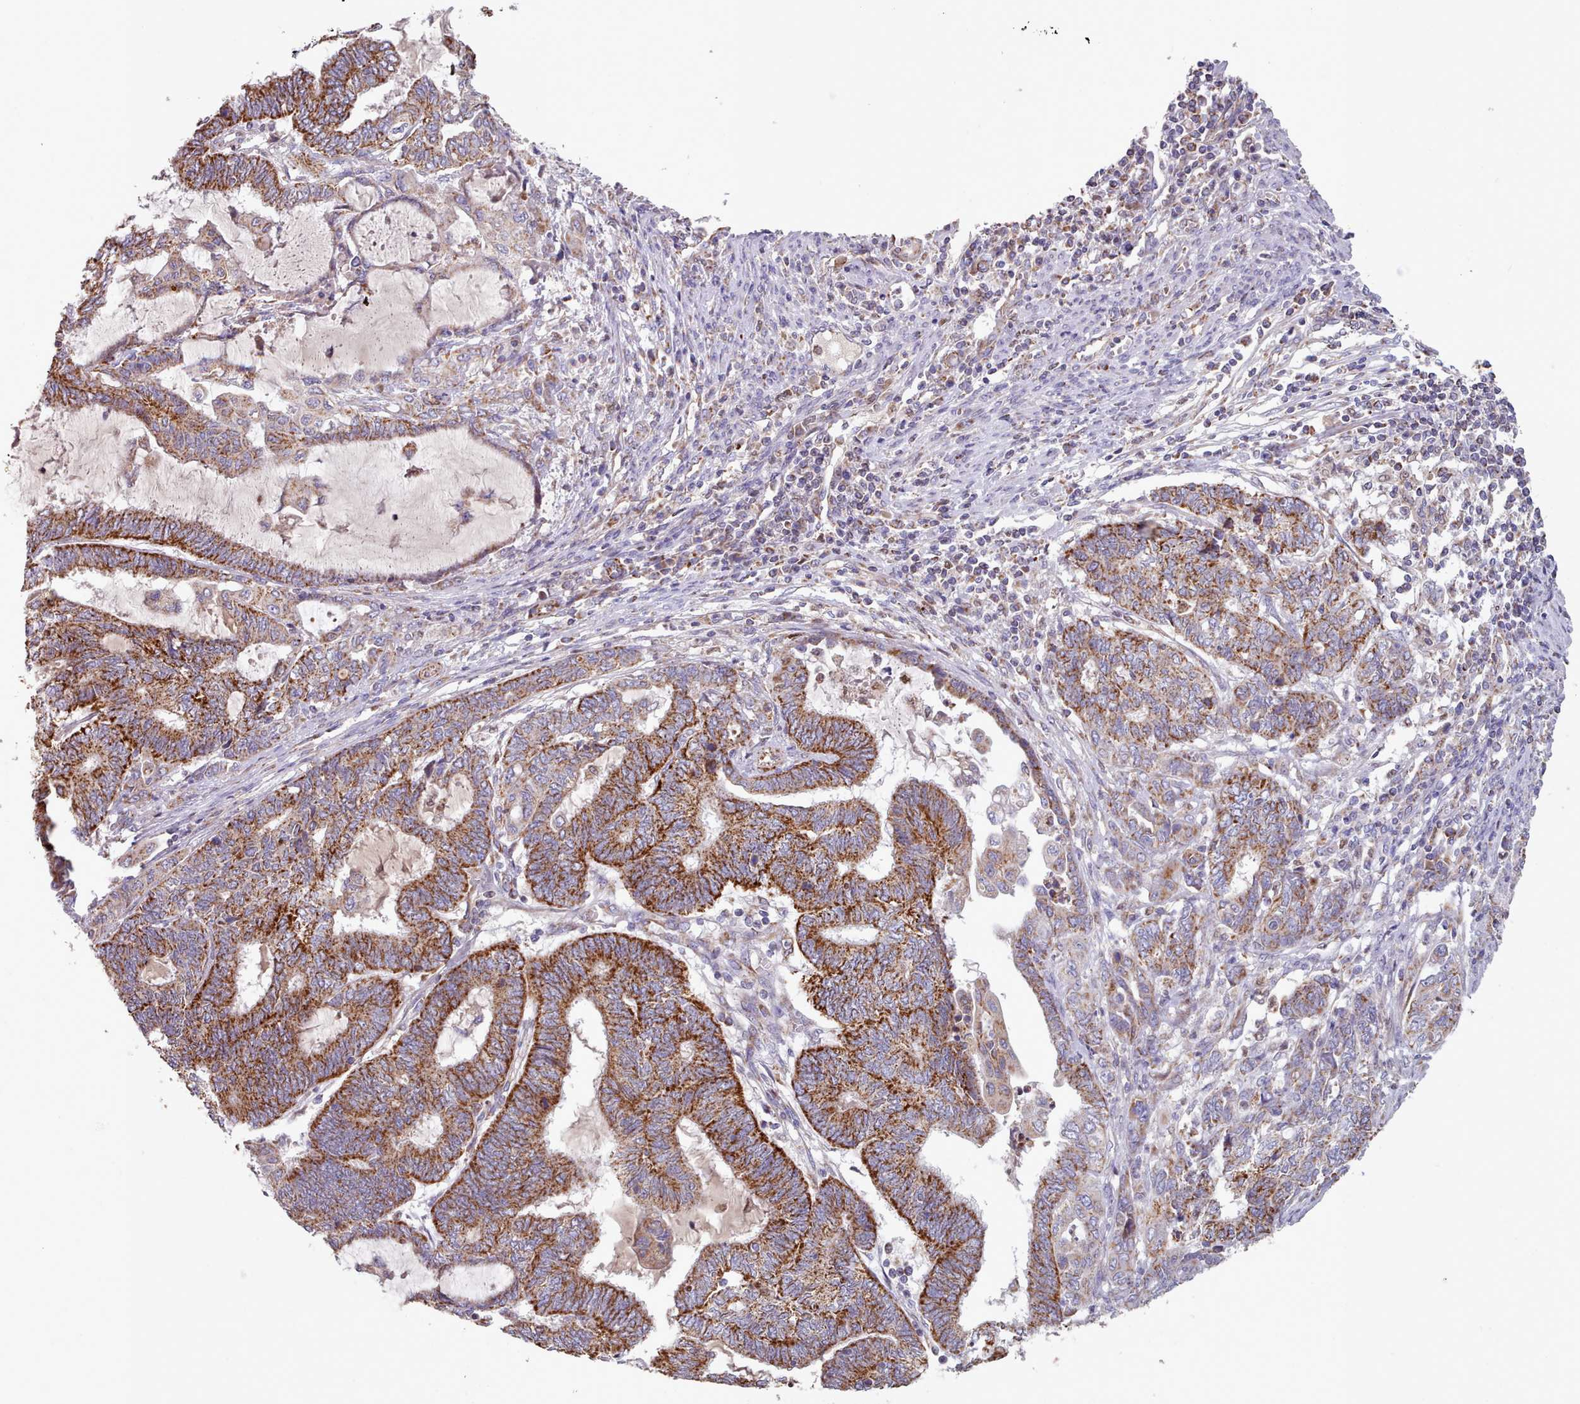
{"staining": {"intensity": "strong", "quantity": ">75%", "location": "cytoplasmic/membranous"}, "tissue": "endometrial cancer", "cell_type": "Tumor cells", "image_type": "cancer", "snomed": [{"axis": "morphology", "description": "Adenocarcinoma, NOS"}, {"axis": "topography", "description": "Uterus"}, {"axis": "topography", "description": "Endometrium"}], "caption": "This is an image of IHC staining of endometrial cancer (adenocarcinoma), which shows strong positivity in the cytoplasmic/membranous of tumor cells.", "gene": "HSDL2", "patient": {"sex": "female", "age": 70}}